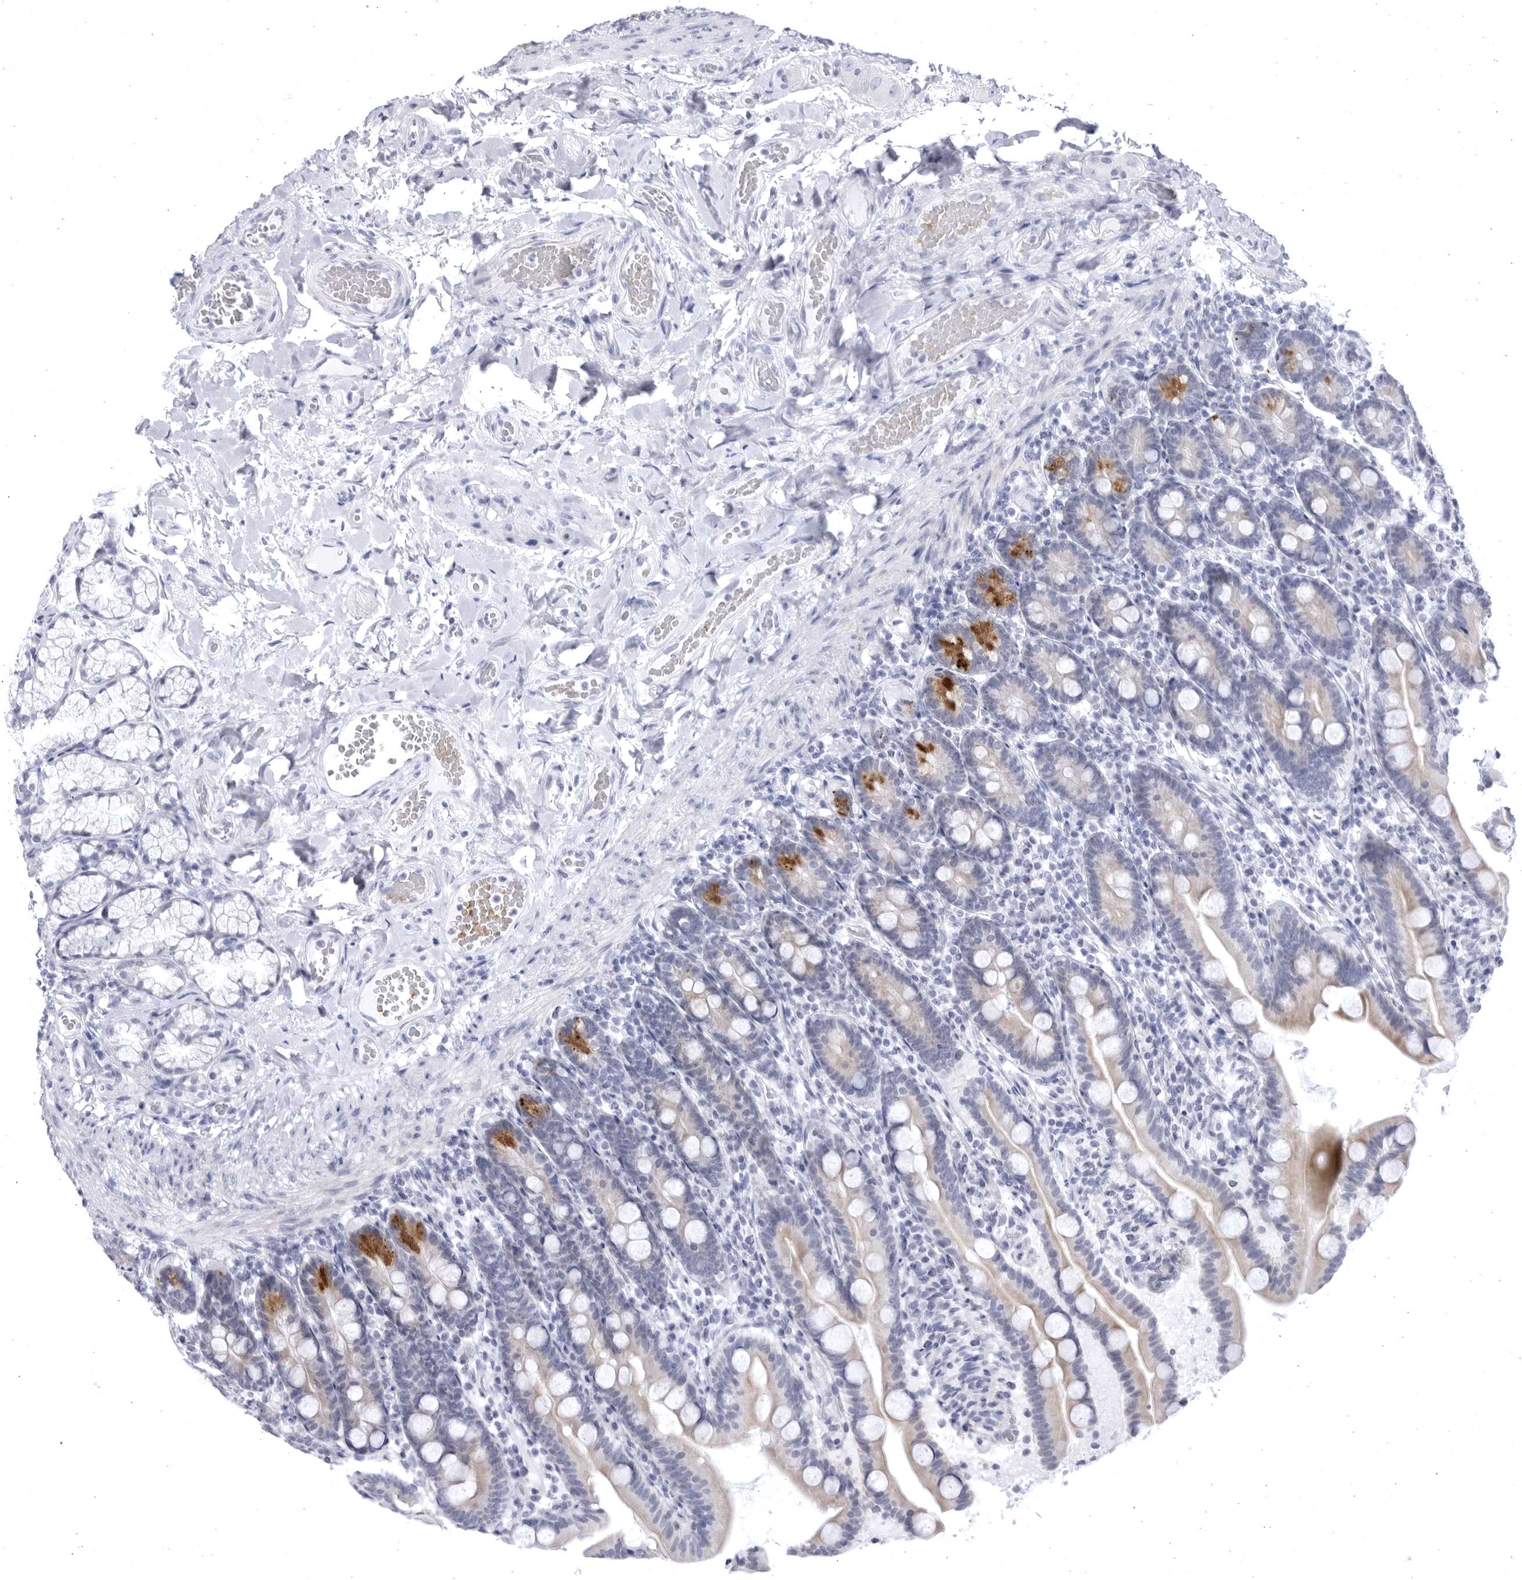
{"staining": {"intensity": "moderate", "quantity": "<25%", "location": "cytoplasmic/membranous"}, "tissue": "duodenum", "cell_type": "Glandular cells", "image_type": "normal", "snomed": [{"axis": "morphology", "description": "Normal tissue, NOS"}, {"axis": "topography", "description": "Duodenum"}], "caption": "Immunohistochemical staining of unremarkable duodenum displays moderate cytoplasmic/membranous protein staining in about <25% of glandular cells. (DAB = brown stain, brightfield microscopy at high magnification).", "gene": "CCDC181", "patient": {"sex": "male", "age": 54}}